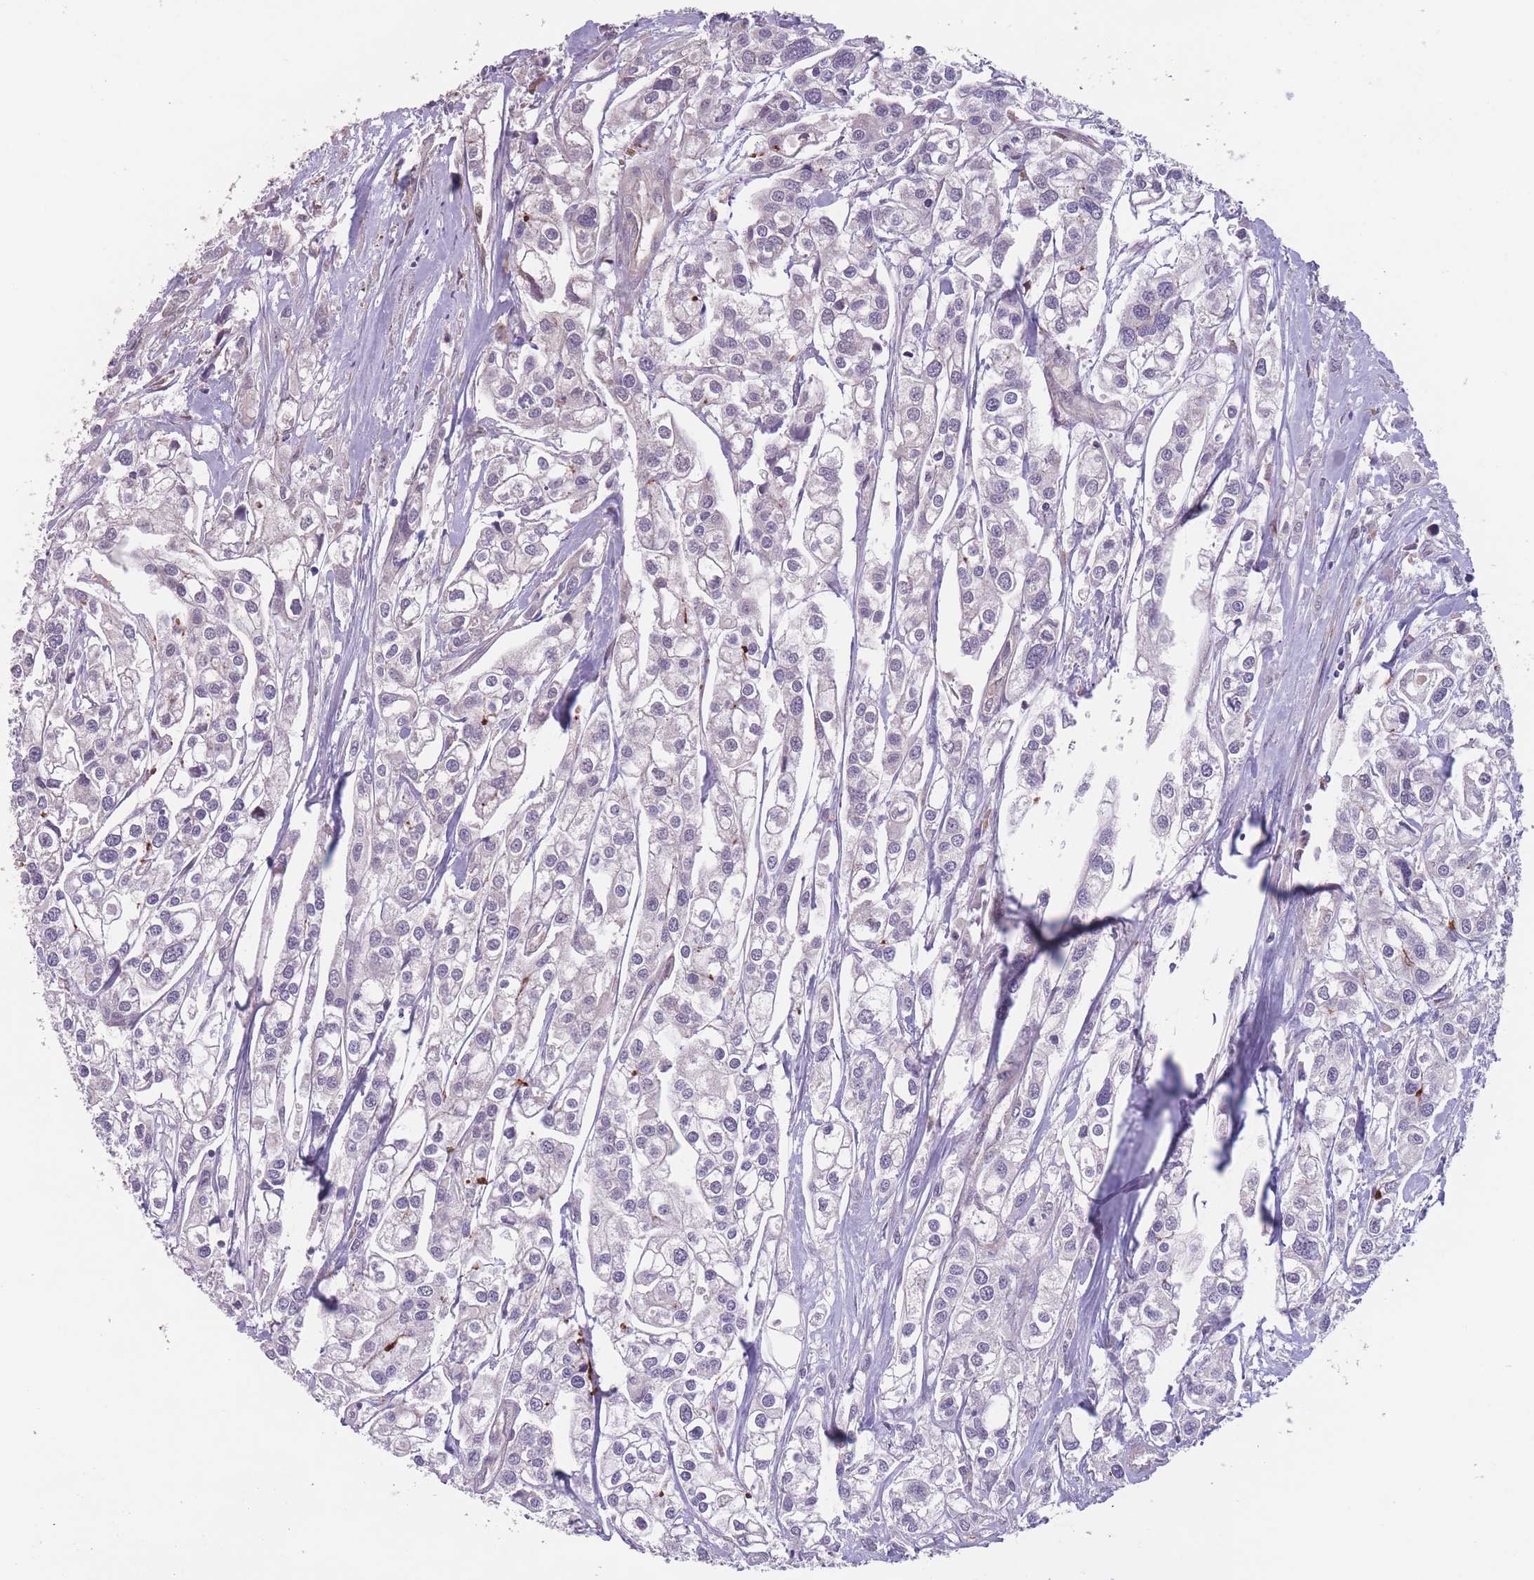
{"staining": {"intensity": "negative", "quantity": "none", "location": "none"}, "tissue": "urothelial cancer", "cell_type": "Tumor cells", "image_type": "cancer", "snomed": [{"axis": "morphology", "description": "Urothelial carcinoma, High grade"}, {"axis": "topography", "description": "Urinary bladder"}], "caption": "Immunohistochemical staining of urothelial cancer demonstrates no significant expression in tumor cells. (Brightfield microscopy of DAB (3,3'-diaminobenzidine) immunohistochemistry (IHC) at high magnification).", "gene": "ITPKC", "patient": {"sex": "male", "age": 67}}